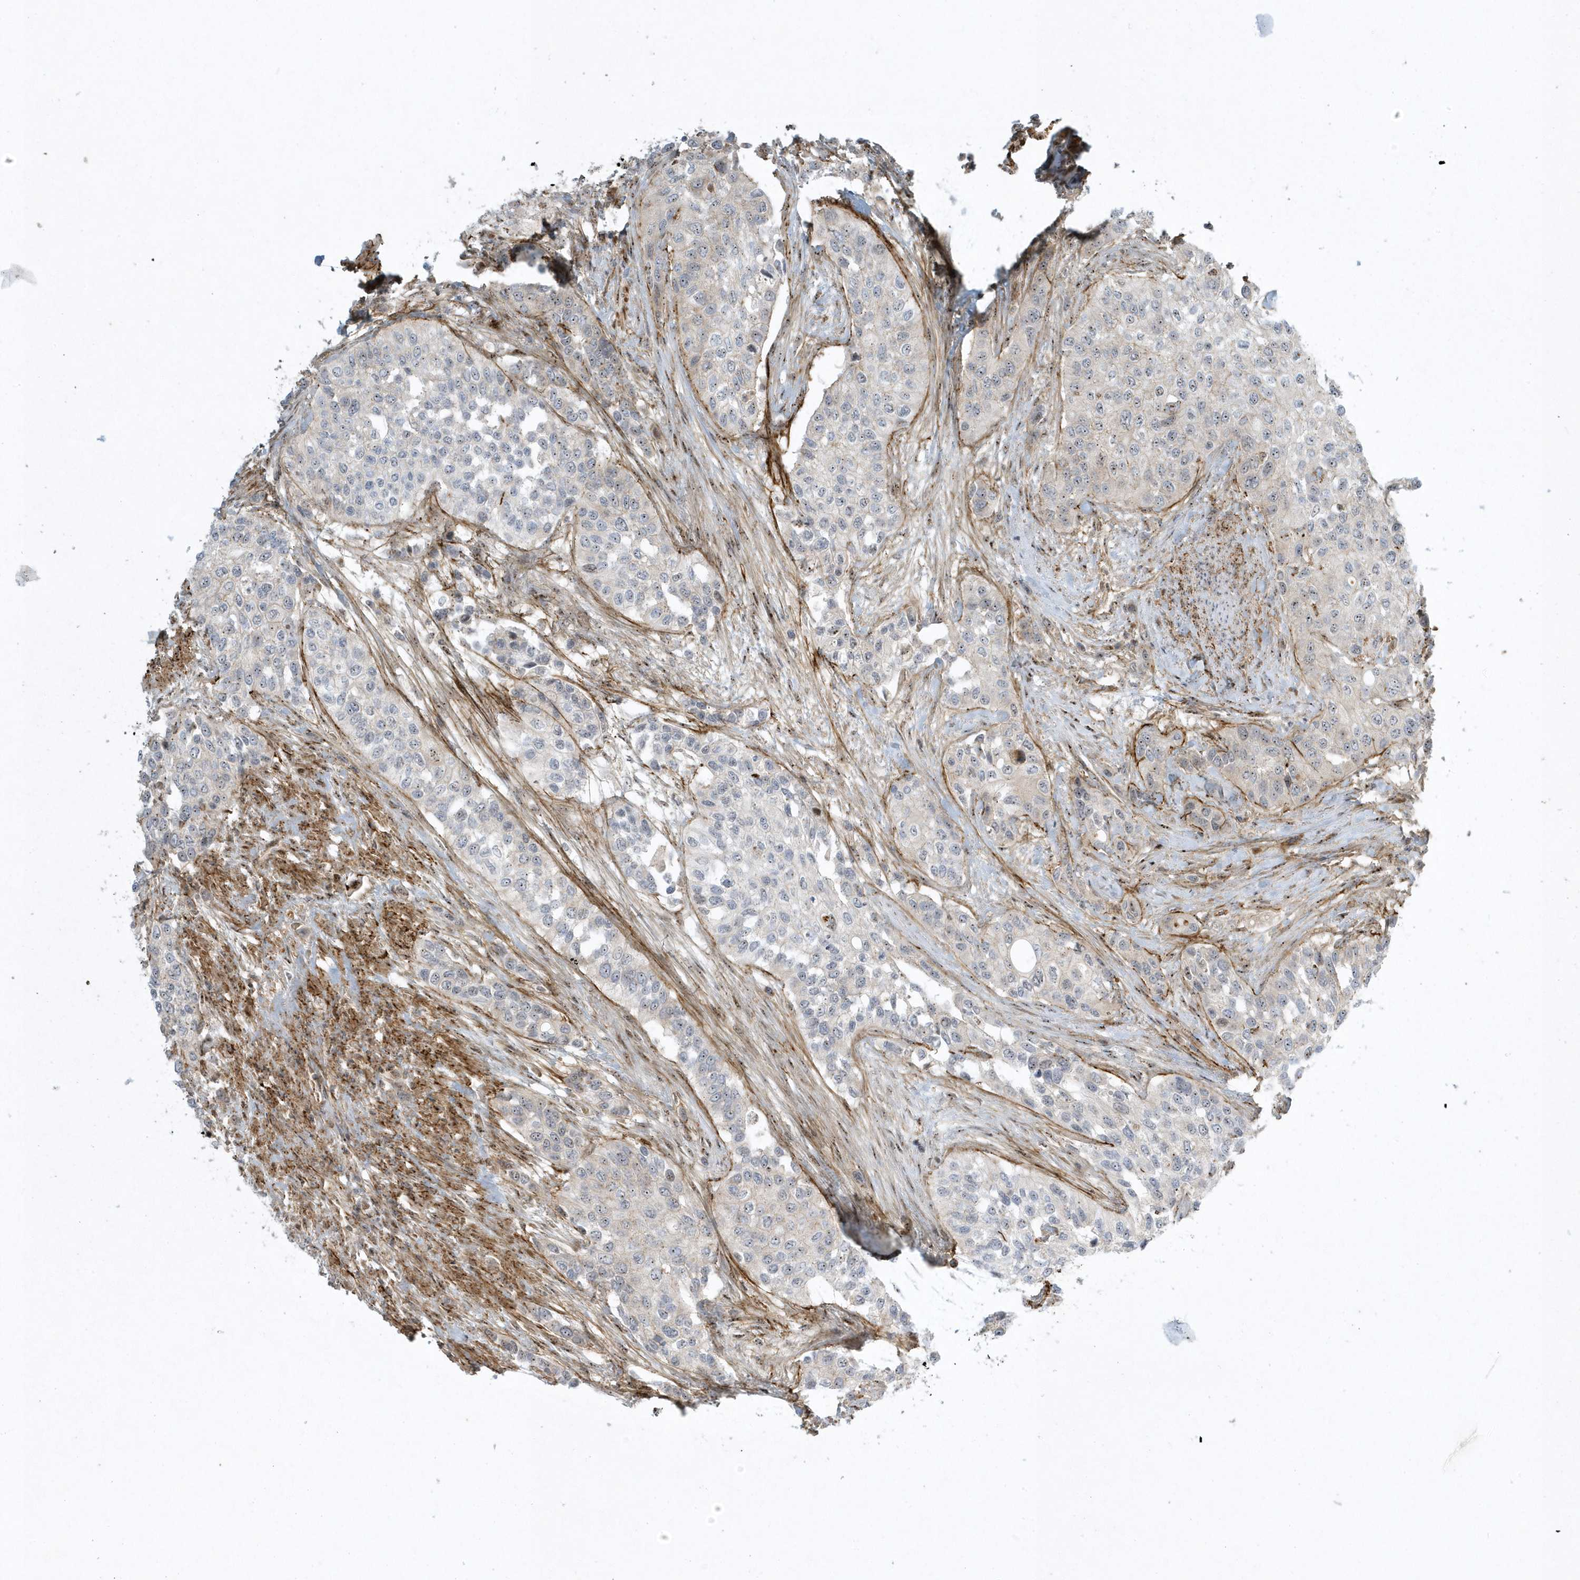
{"staining": {"intensity": "negative", "quantity": "none", "location": "none"}, "tissue": "urothelial cancer", "cell_type": "Tumor cells", "image_type": "cancer", "snomed": [{"axis": "morphology", "description": "Normal tissue, NOS"}, {"axis": "morphology", "description": "Urothelial carcinoma, High grade"}, {"axis": "topography", "description": "Vascular tissue"}, {"axis": "topography", "description": "Urinary bladder"}], "caption": "A micrograph of high-grade urothelial carcinoma stained for a protein demonstrates no brown staining in tumor cells.", "gene": "MASP2", "patient": {"sex": "female", "age": 56}}